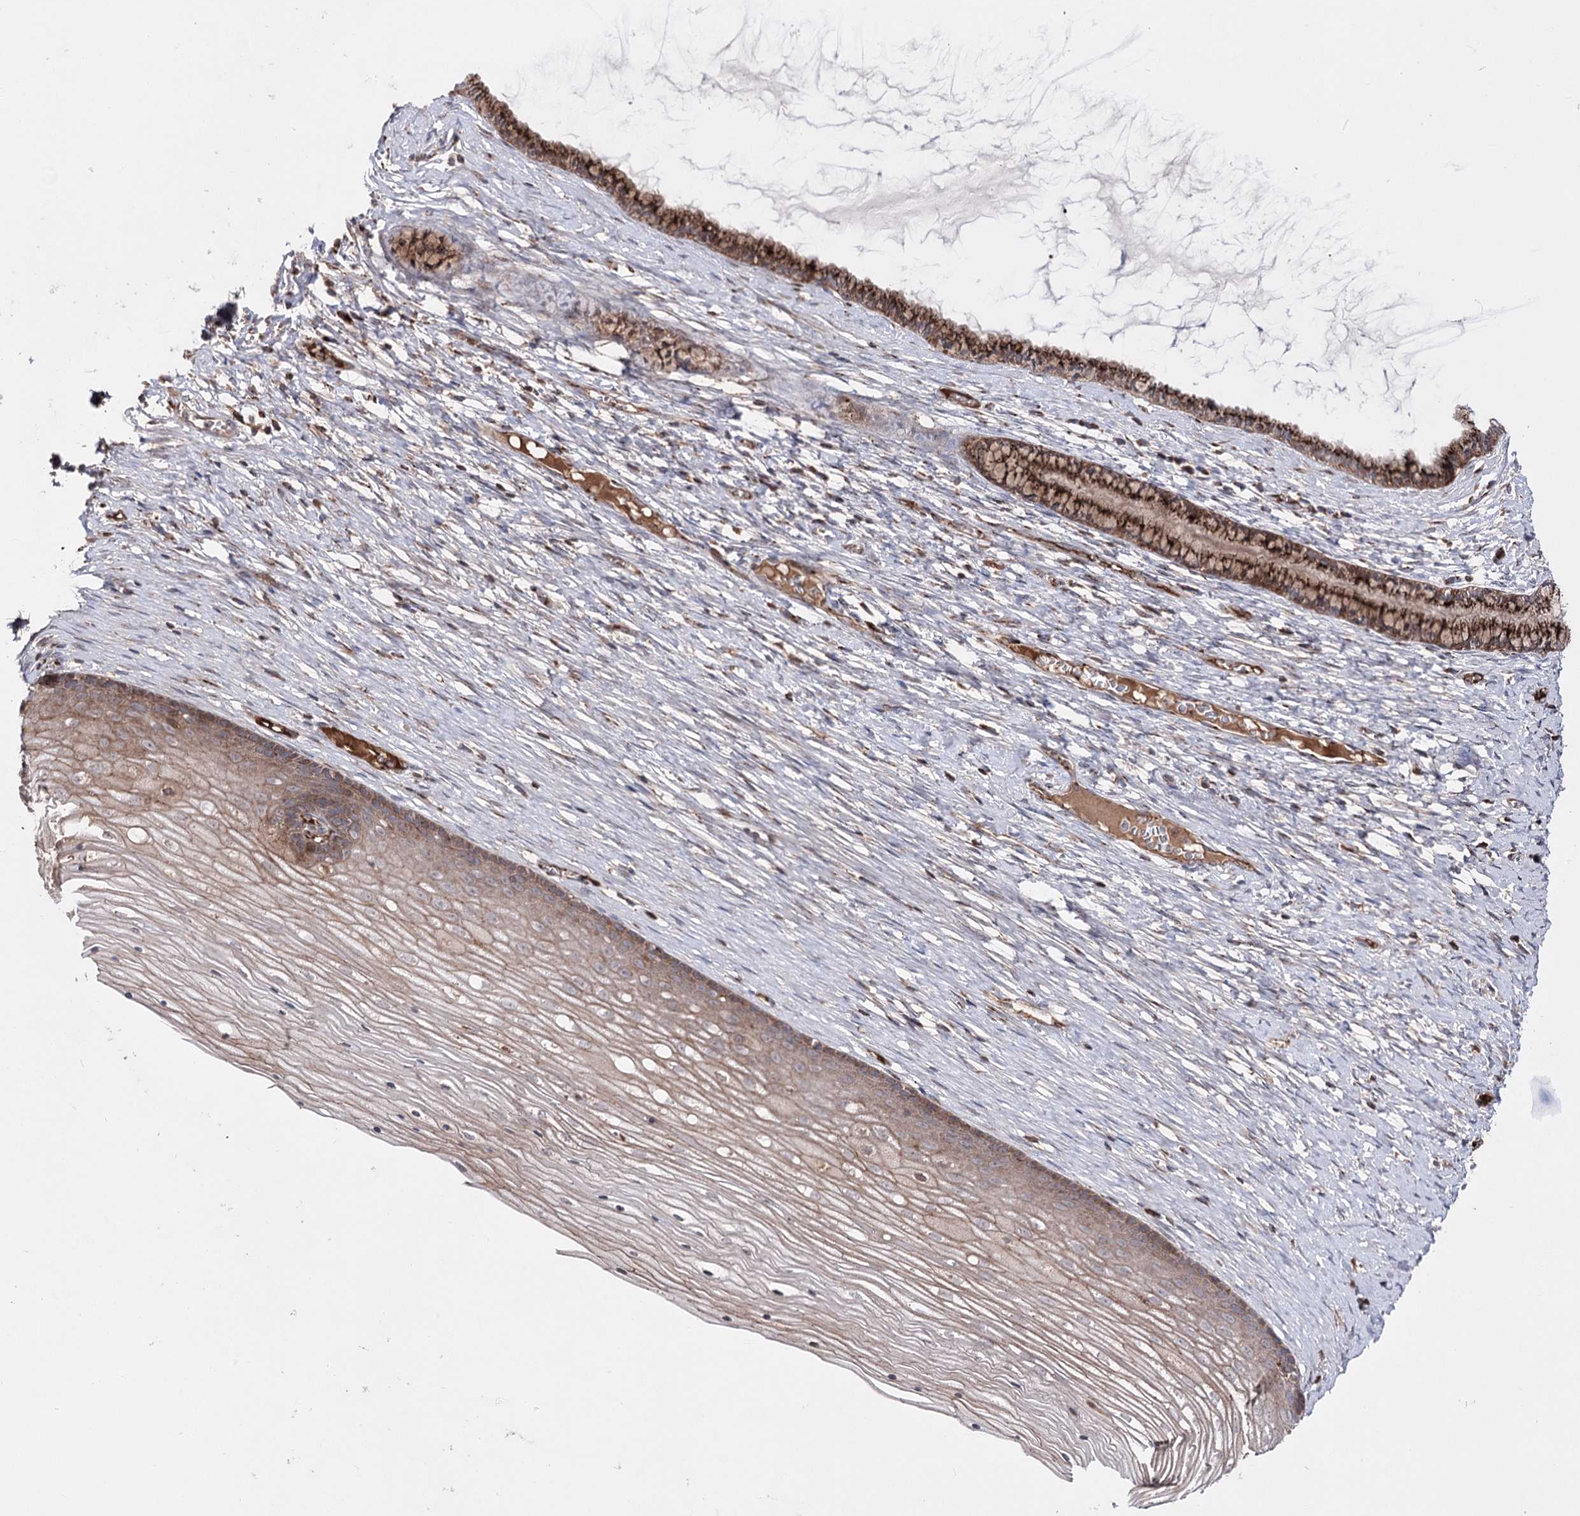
{"staining": {"intensity": "strong", "quantity": ">75%", "location": "cytoplasmic/membranous"}, "tissue": "cervix", "cell_type": "Glandular cells", "image_type": "normal", "snomed": [{"axis": "morphology", "description": "Normal tissue, NOS"}, {"axis": "topography", "description": "Cervix"}], "caption": "Normal cervix exhibits strong cytoplasmic/membranous staining in approximately >75% of glandular cells, visualized by immunohistochemistry. (Stains: DAB (3,3'-diaminobenzidine) in brown, nuclei in blue, Microscopy: brightfield microscopy at high magnification).", "gene": "ARHGAP20", "patient": {"sex": "female", "age": 42}}